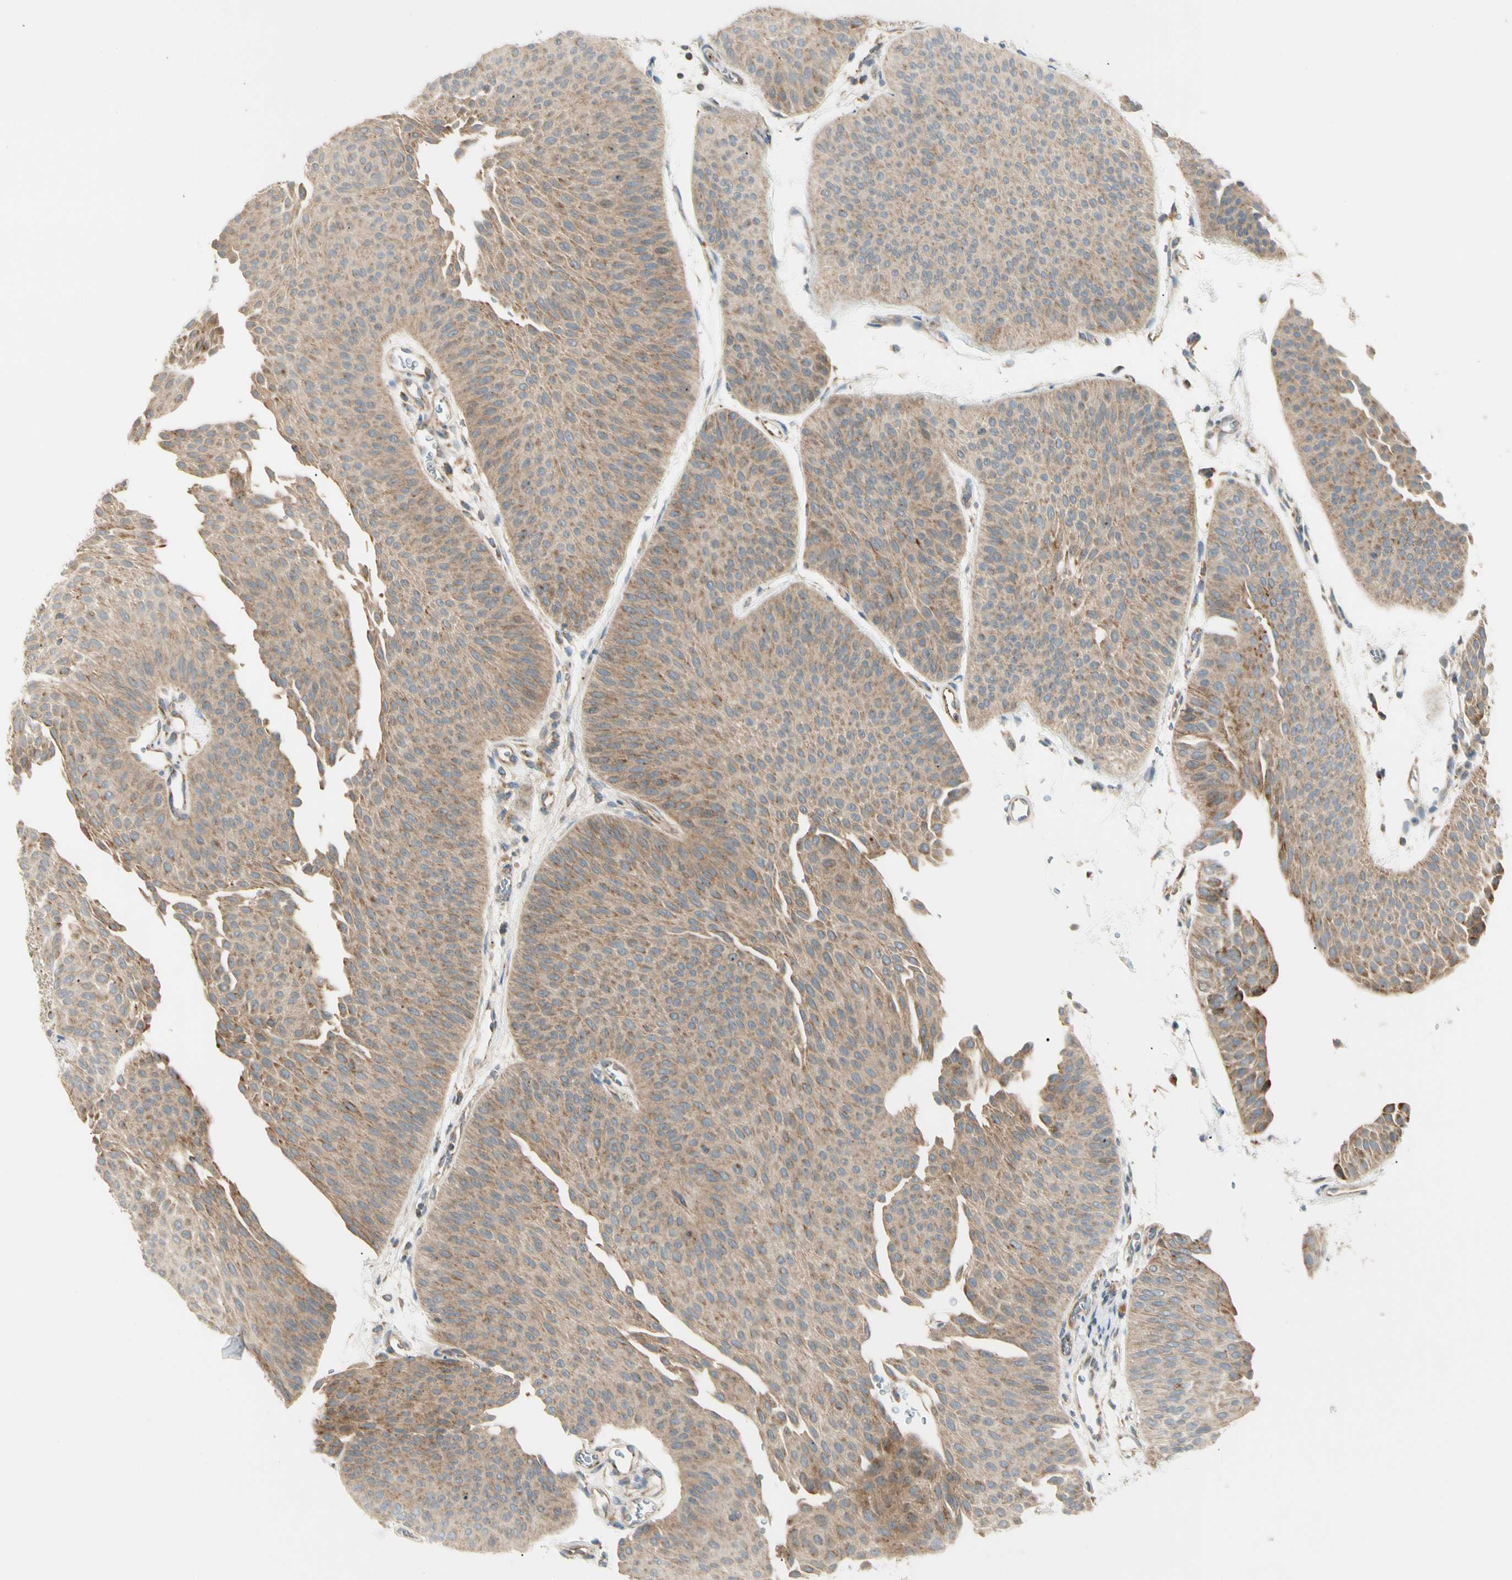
{"staining": {"intensity": "weak", "quantity": ">75%", "location": "cytoplasmic/membranous"}, "tissue": "urothelial cancer", "cell_type": "Tumor cells", "image_type": "cancer", "snomed": [{"axis": "morphology", "description": "Urothelial carcinoma, Low grade"}, {"axis": "topography", "description": "Urinary bladder"}], "caption": "Immunohistochemistry of urothelial cancer demonstrates low levels of weak cytoplasmic/membranous positivity in about >75% of tumor cells.", "gene": "TBC1D10A", "patient": {"sex": "female", "age": 60}}